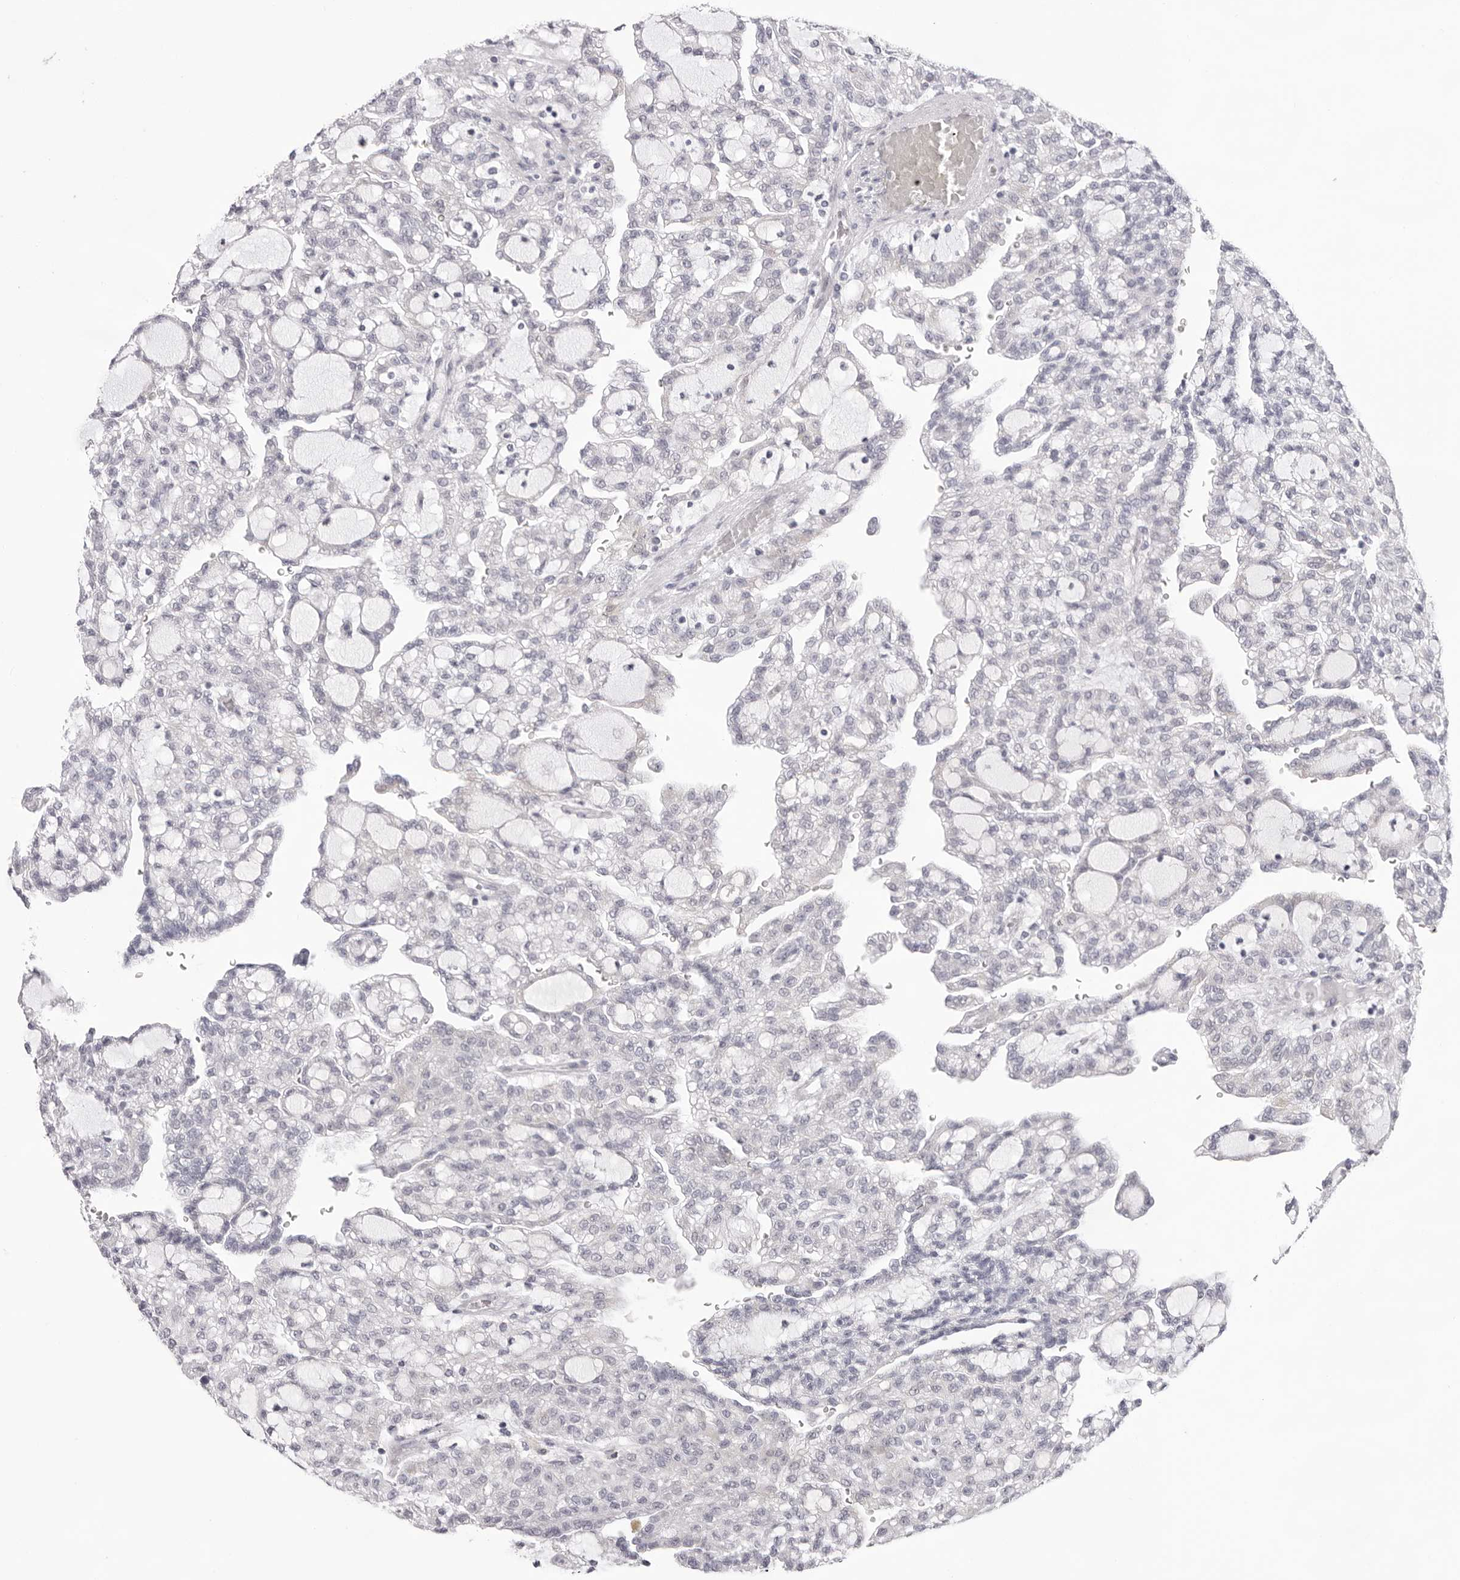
{"staining": {"intensity": "negative", "quantity": "none", "location": "none"}, "tissue": "renal cancer", "cell_type": "Tumor cells", "image_type": "cancer", "snomed": [{"axis": "morphology", "description": "Adenocarcinoma, NOS"}, {"axis": "topography", "description": "Kidney"}], "caption": "Renal cancer (adenocarcinoma) was stained to show a protein in brown. There is no significant staining in tumor cells.", "gene": "SMIM2", "patient": {"sex": "male", "age": 63}}